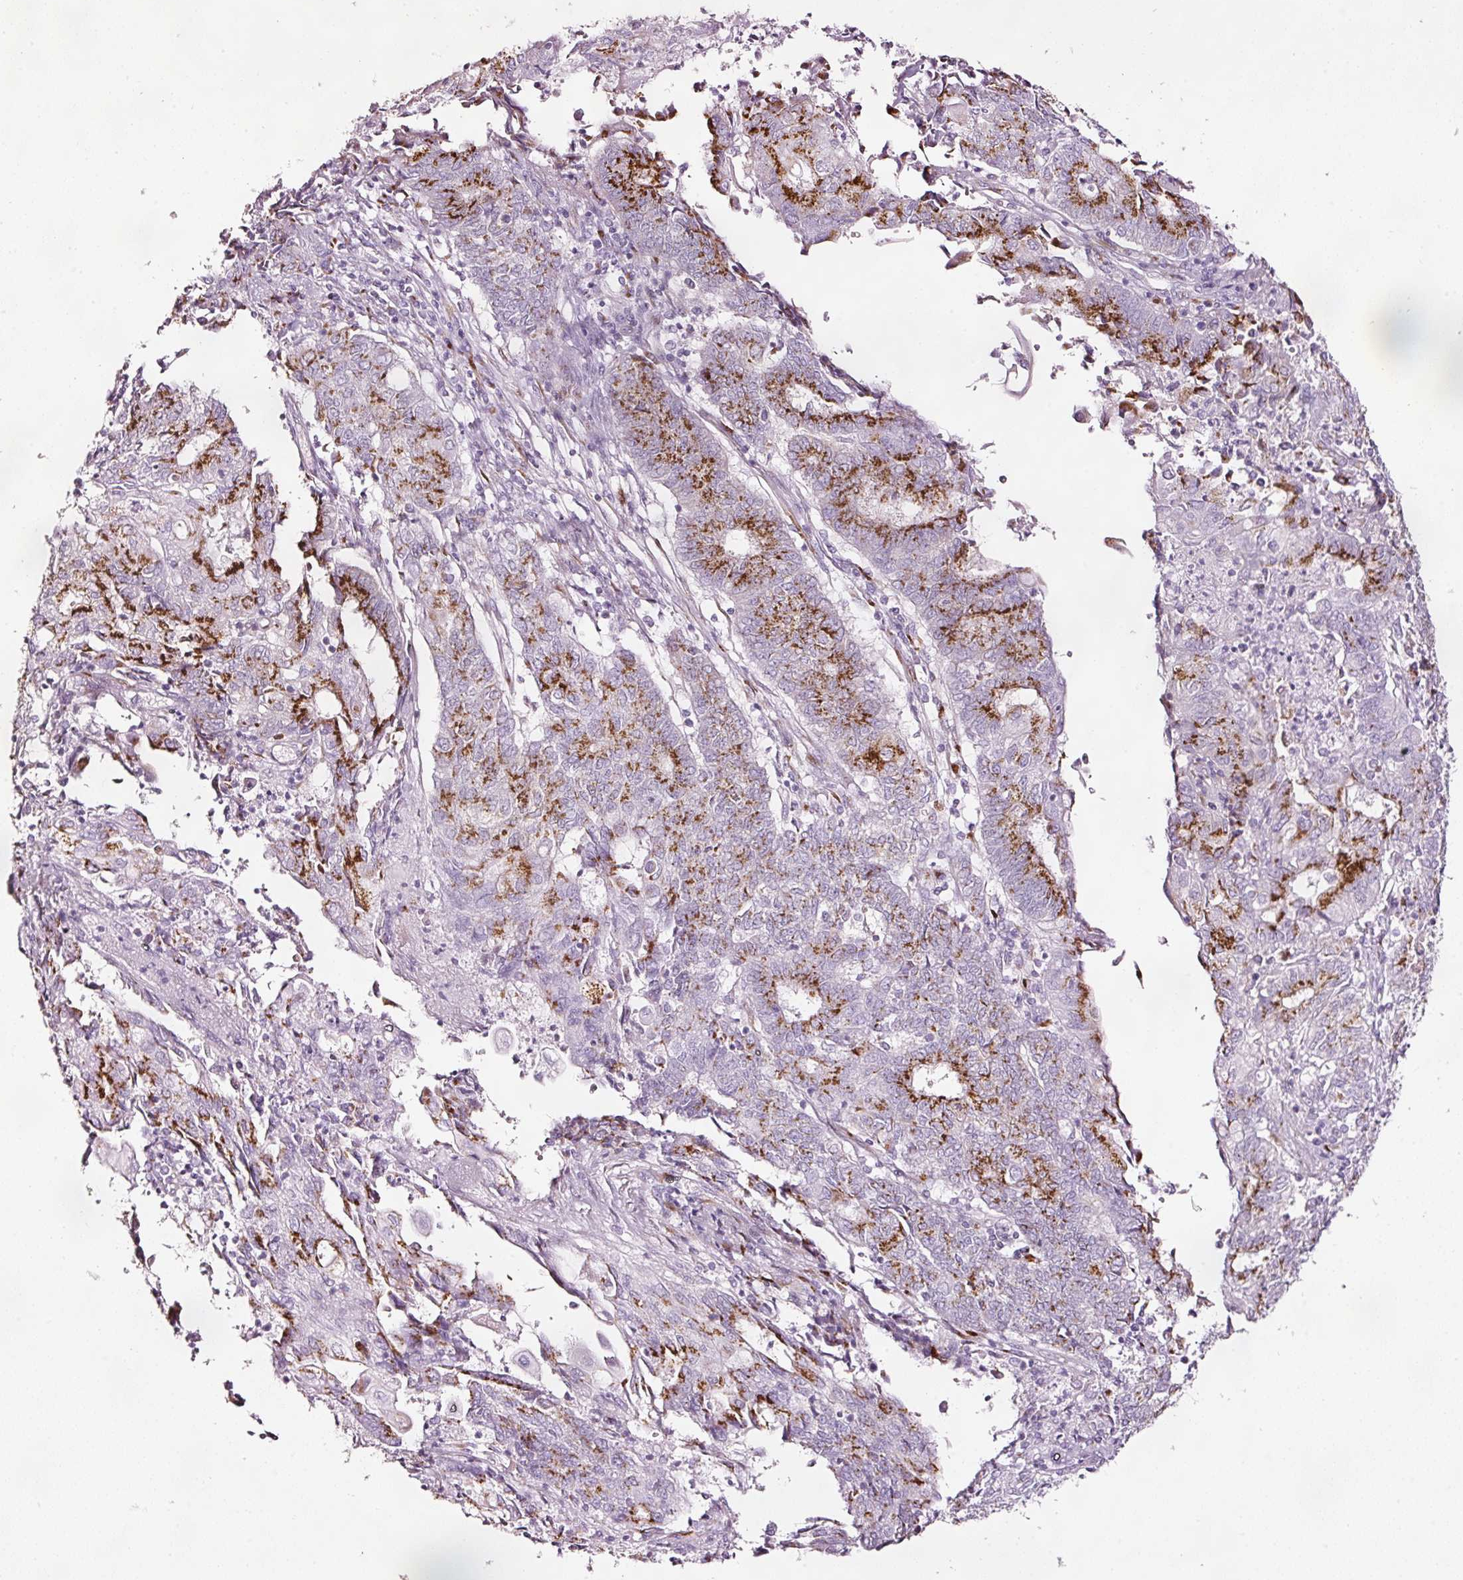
{"staining": {"intensity": "strong", "quantity": "25%-75%", "location": "cytoplasmic/membranous"}, "tissue": "endometrial cancer", "cell_type": "Tumor cells", "image_type": "cancer", "snomed": [{"axis": "morphology", "description": "Adenocarcinoma, NOS"}, {"axis": "topography", "description": "Endometrium"}], "caption": "A photomicrograph of human endometrial cancer (adenocarcinoma) stained for a protein exhibits strong cytoplasmic/membranous brown staining in tumor cells.", "gene": "SDF4", "patient": {"sex": "female", "age": 54}}